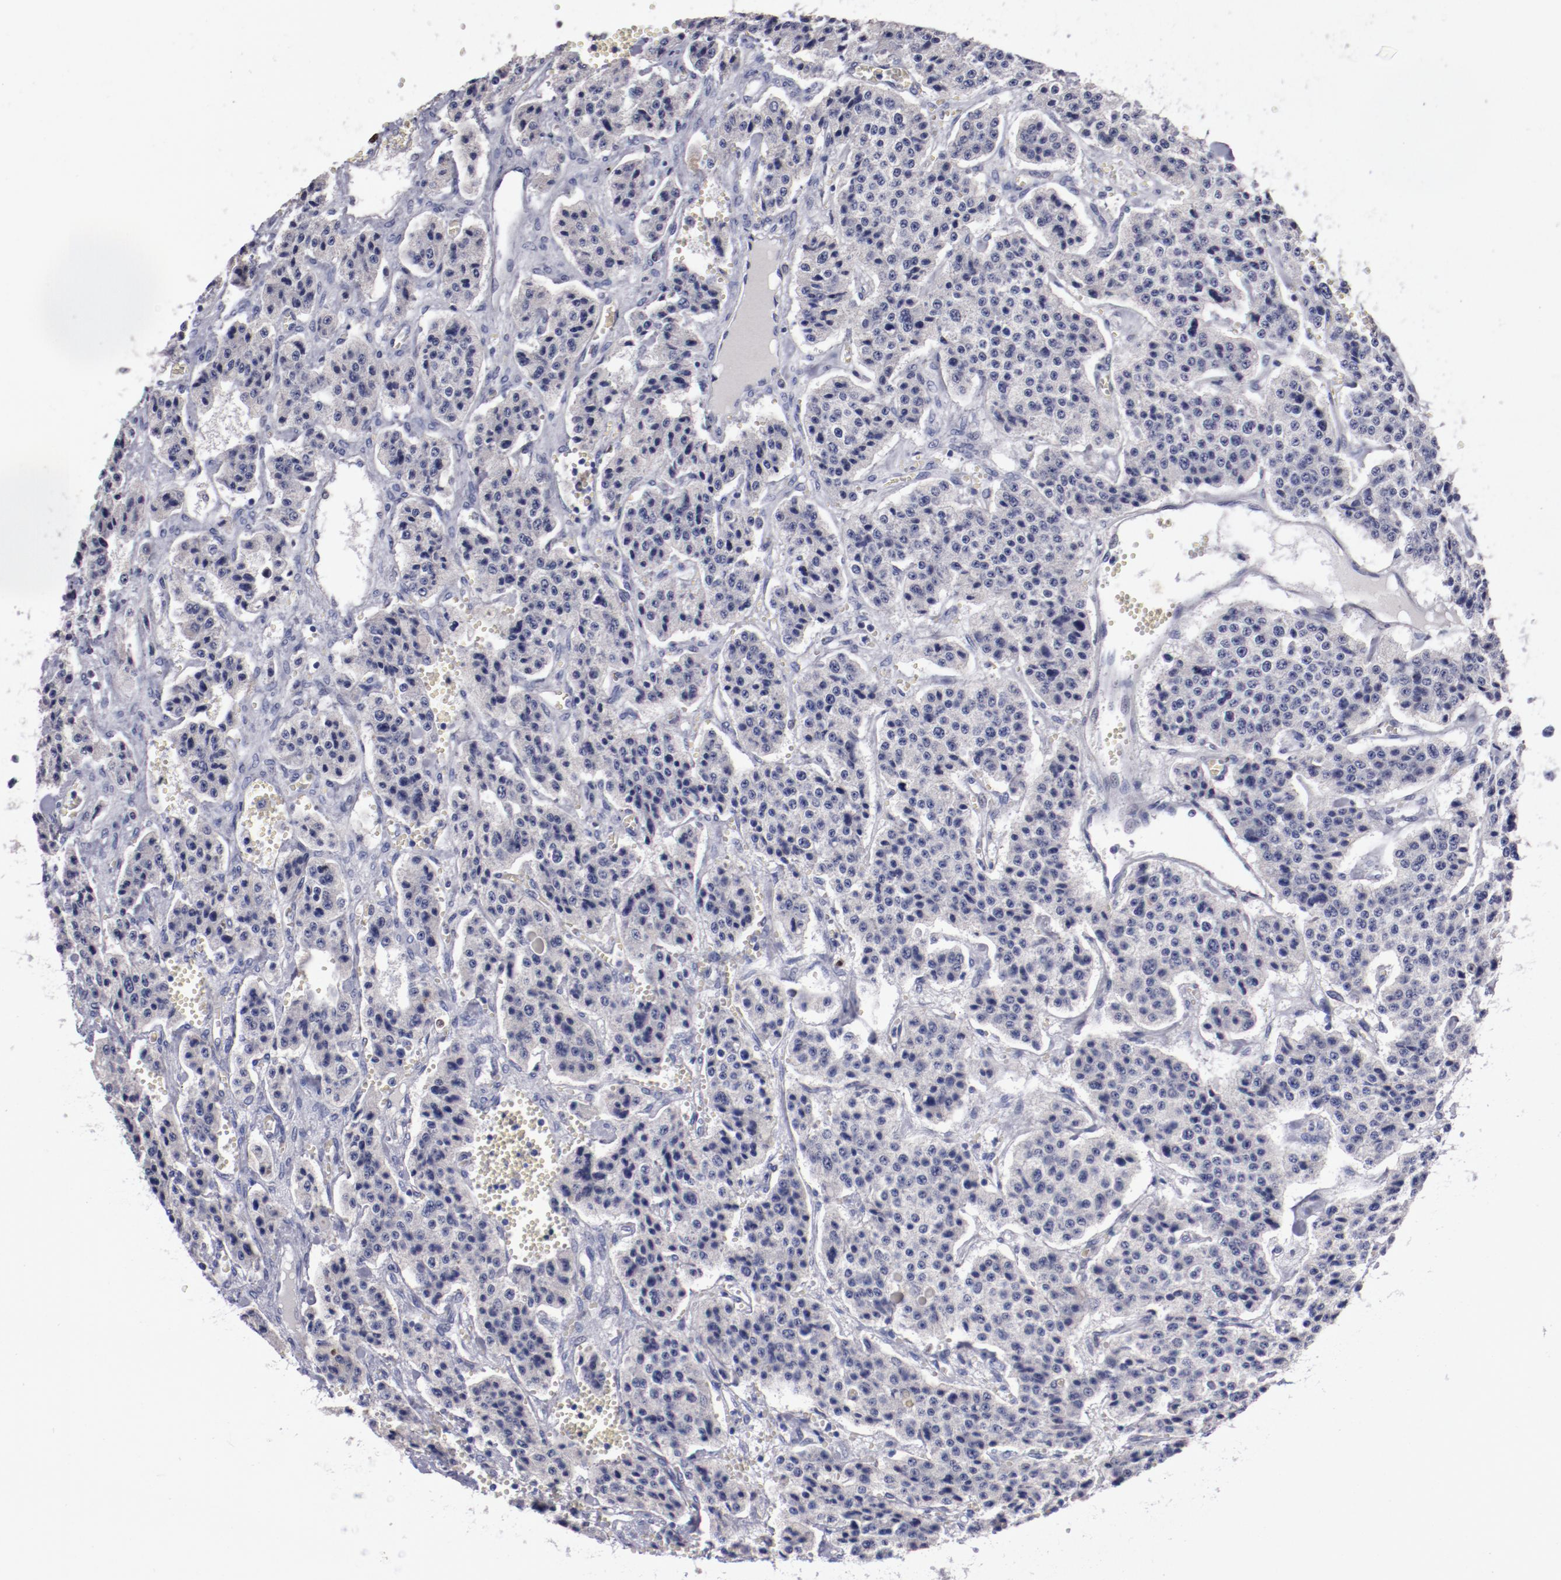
{"staining": {"intensity": "negative", "quantity": "none", "location": "none"}, "tissue": "carcinoid", "cell_type": "Tumor cells", "image_type": "cancer", "snomed": [{"axis": "morphology", "description": "Carcinoid, malignant, NOS"}, {"axis": "topography", "description": "Small intestine"}], "caption": "Carcinoid stained for a protein using immunohistochemistry (IHC) exhibits no staining tumor cells.", "gene": "IRF8", "patient": {"sex": "male", "age": 52}}